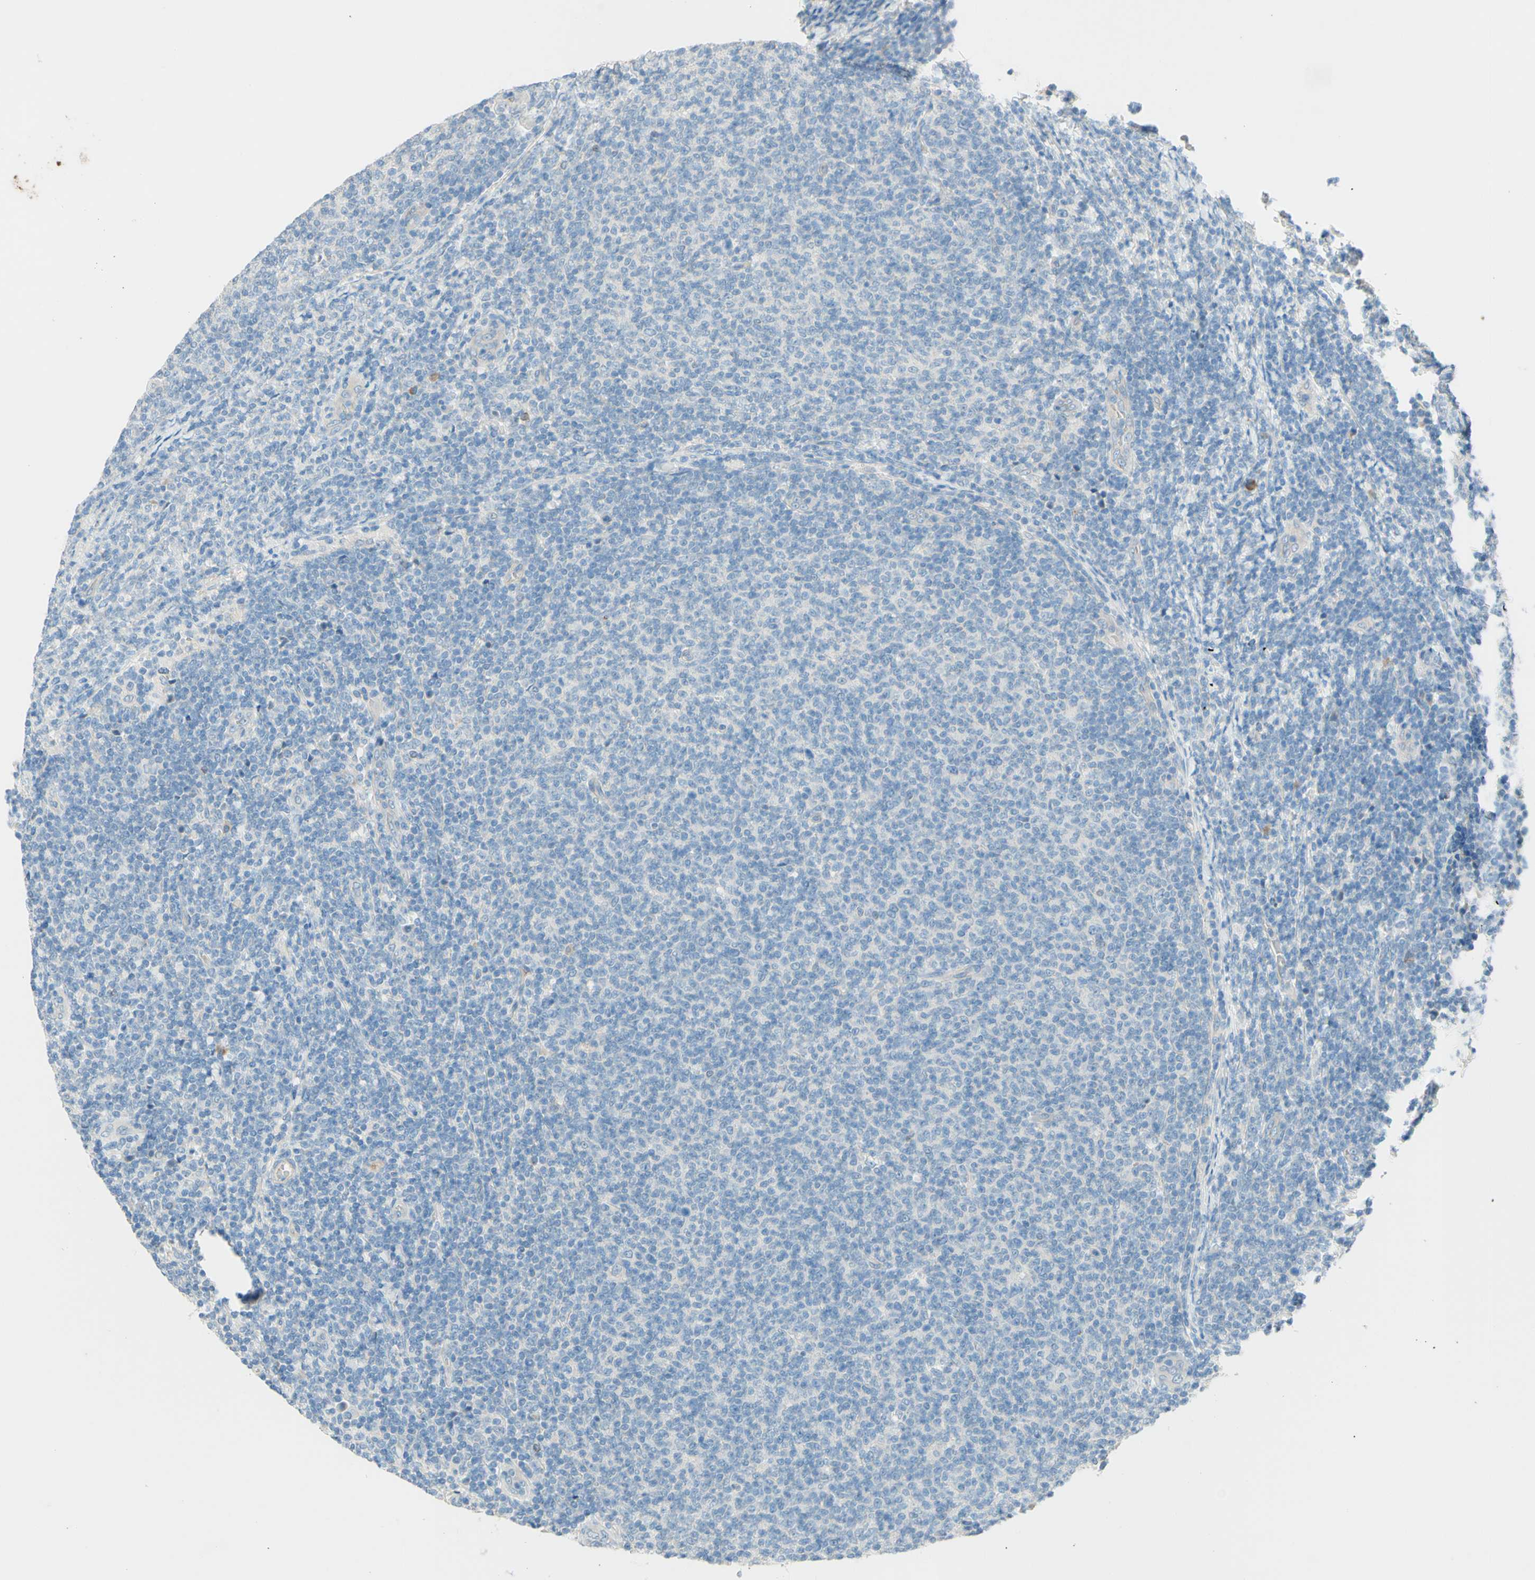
{"staining": {"intensity": "negative", "quantity": "none", "location": "none"}, "tissue": "lymphoma", "cell_type": "Tumor cells", "image_type": "cancer", "snomed": [{"axis": "morphology", "description": "Malignant lymphoma, non-Hodgkin's type, Low grade"}, {"axis": "topography", "description": "Lymph node"}], "caption": "High power microscopy photomicrograph of an immunohistochemistry (IHC) micrograph of malignant lymphoma, non-Hodgkin's type (low-grade), revealing no significant expression in tumor cells.", "gene": "IL2", "patient": {"sex": "male", "age": 66}}